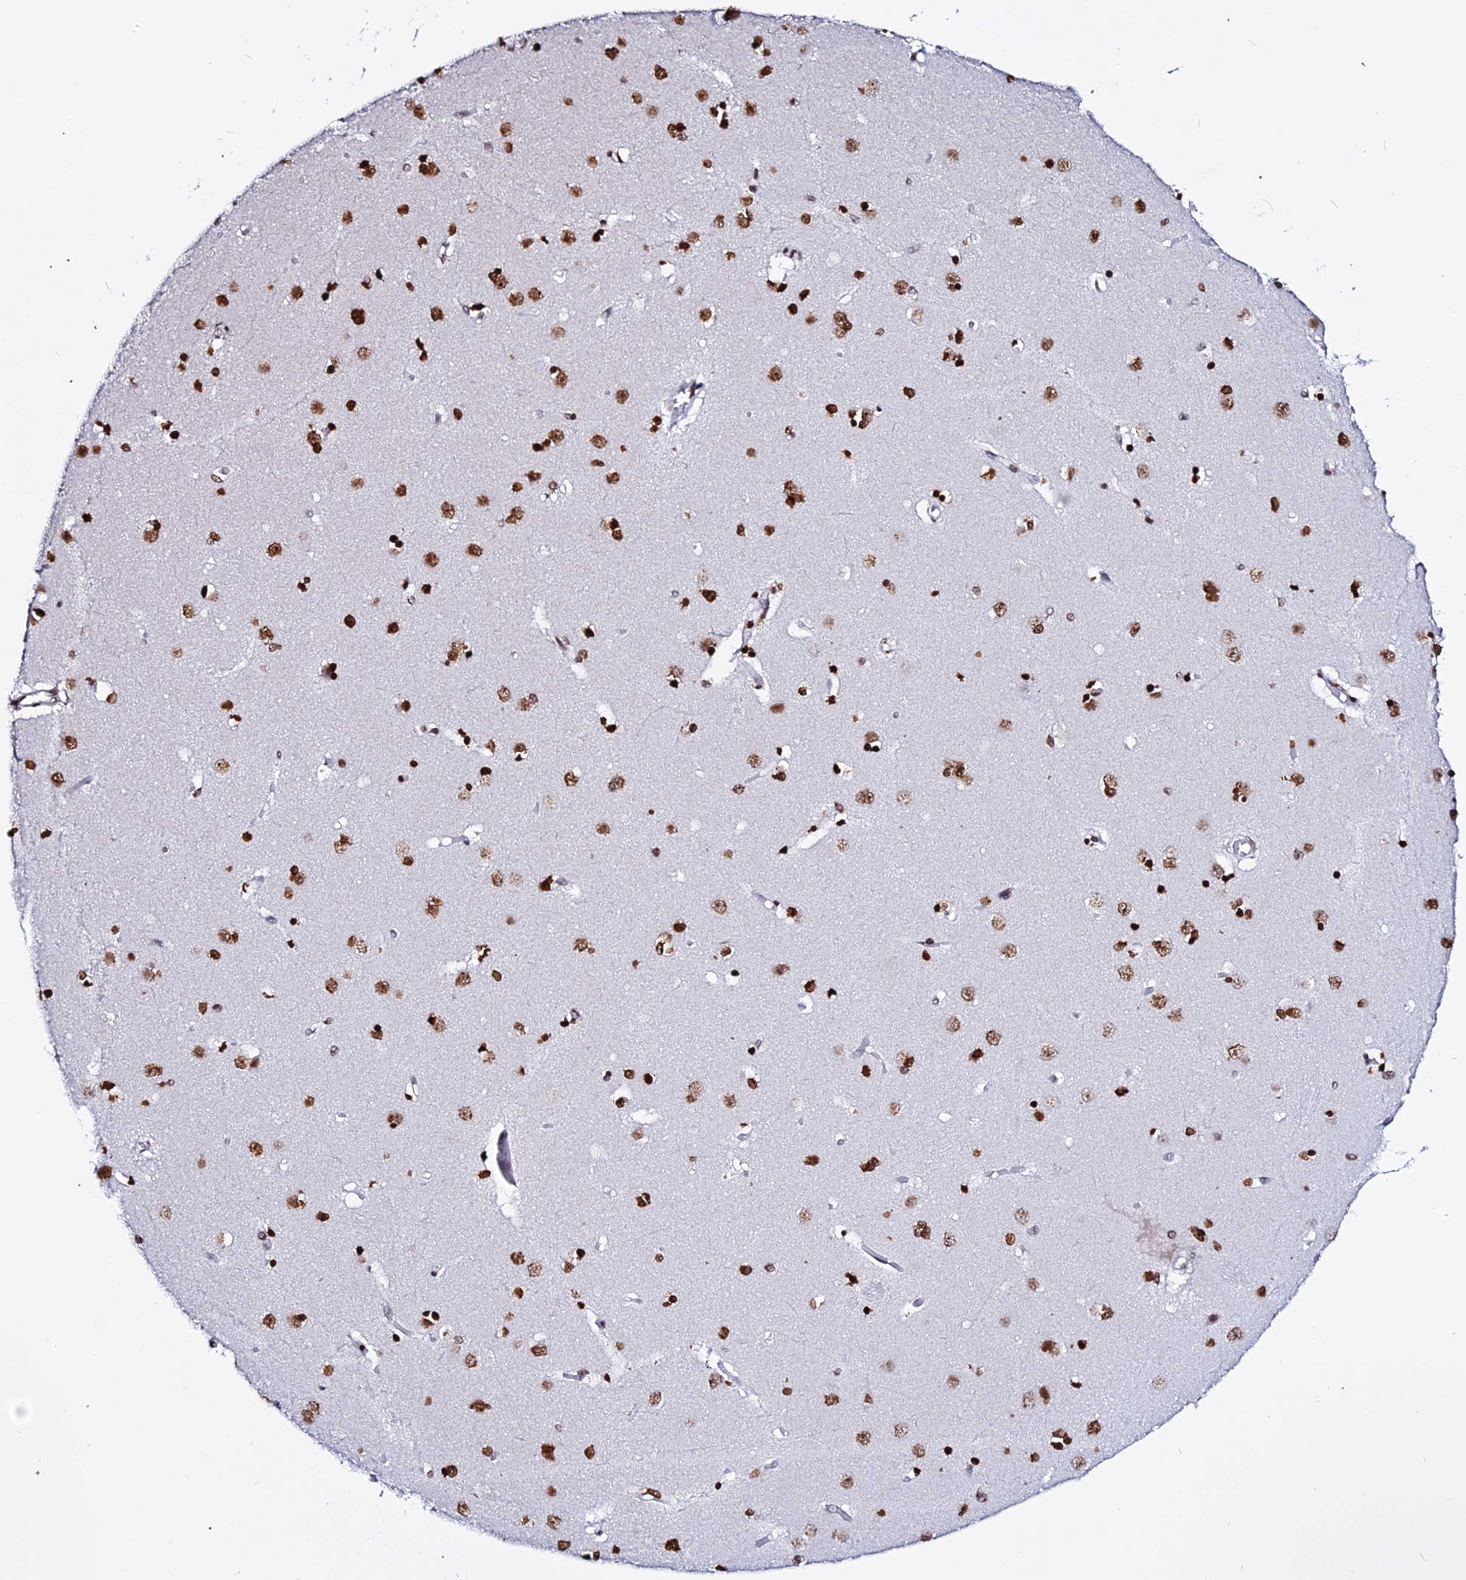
{"staining": {"intensity": "strong", "quantity": ">75%", "location": "nuclear"}, "tissue": "caudate", "cell_type": "Glial cells", "image_type": "normal", "snomed": [{"axis": "morphology", "description": "Normal tissue, NOS"}, {"axis": "topography", "description": "Lateral ventricle wall"}], "caption": "IHC (DAB (3,3'-diaminobenzidine)) staining of unremarkable caudate displays strong nuclear protein staining in about >75% of glial cells.", "gene": "ENSG00000282988", "patient": {"sex": "male", "age": 37}}